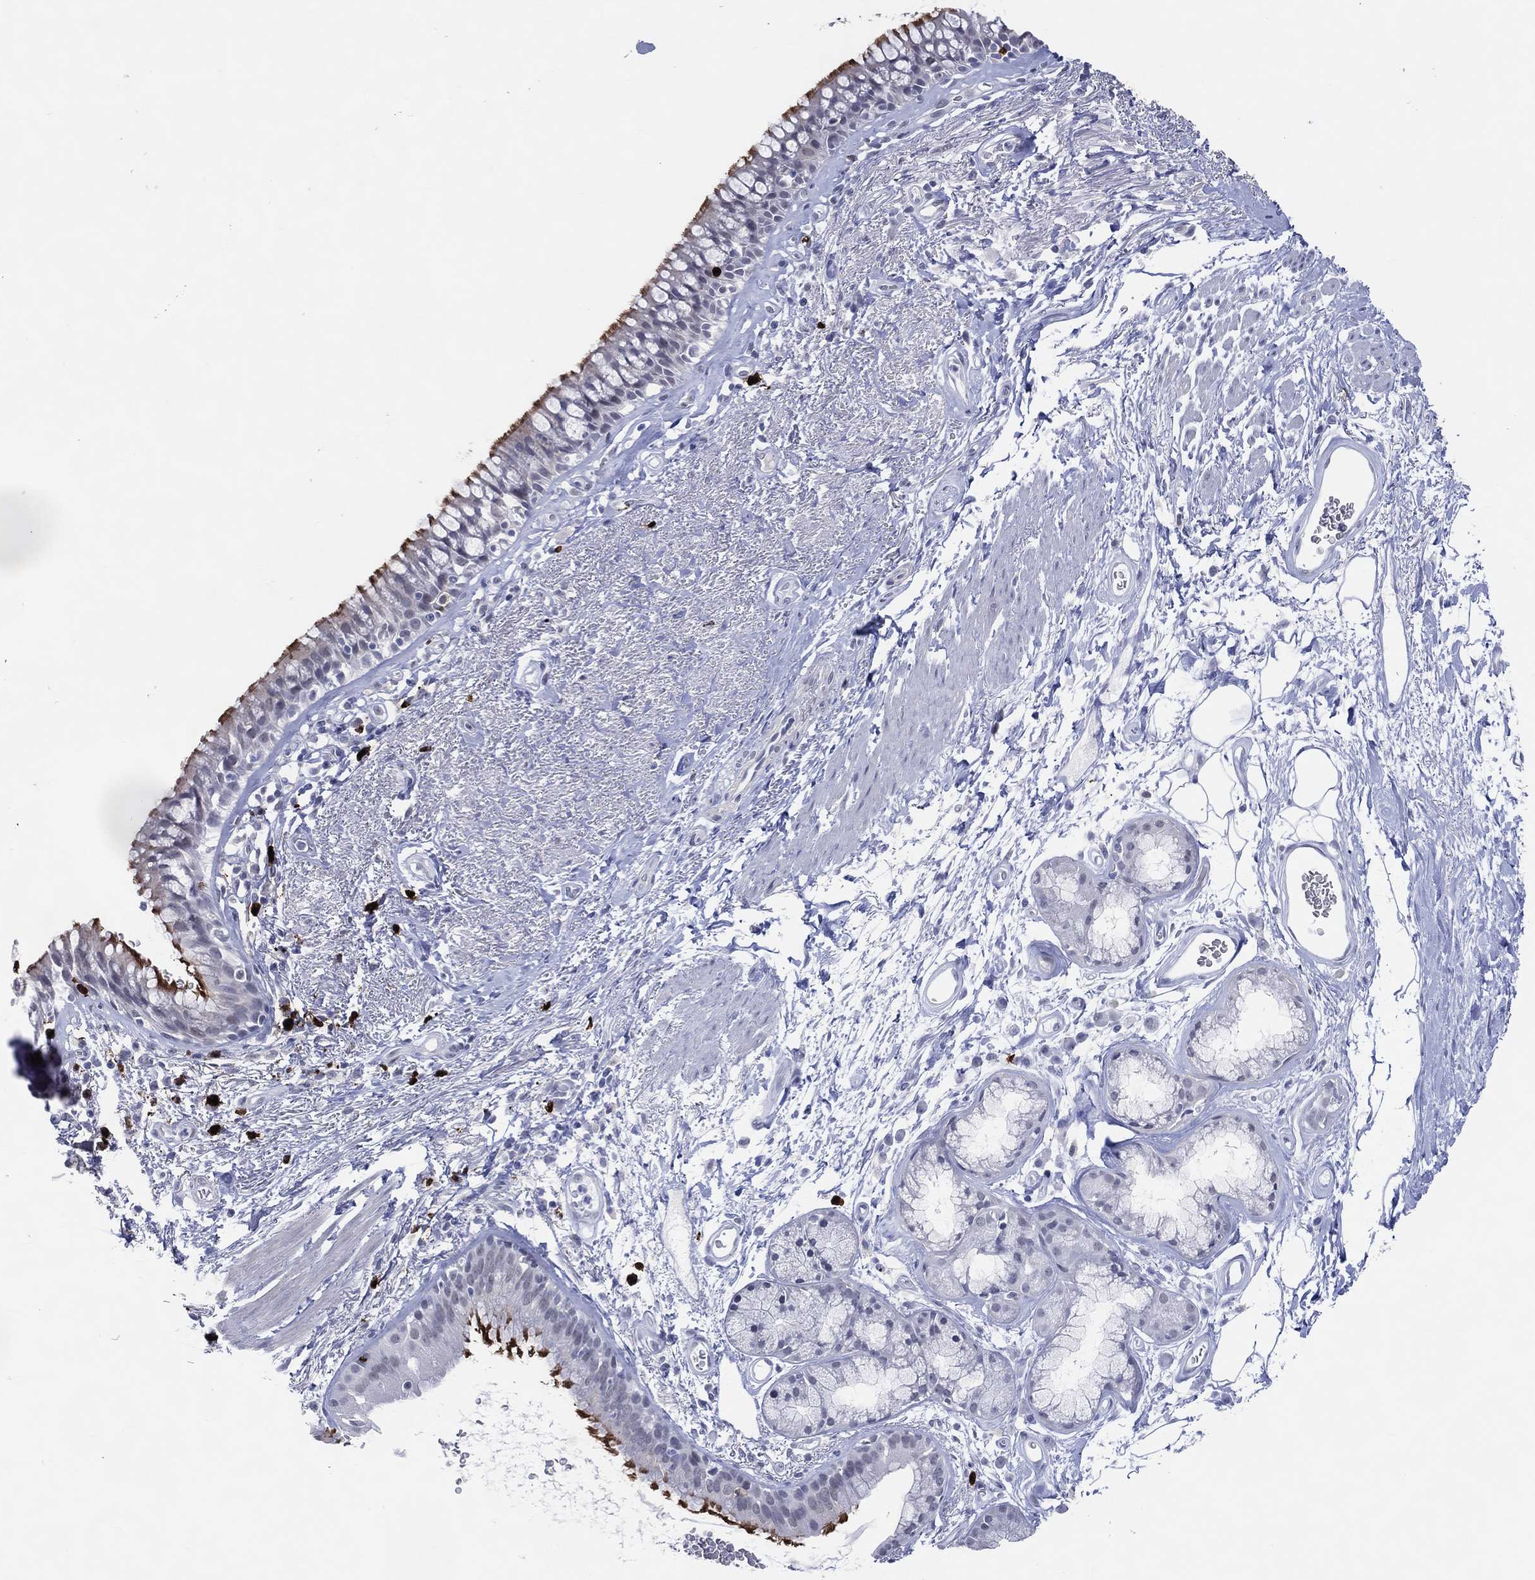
{"staining": {"intensity": "strong", "quantity": "25%-75%", "location": "cytoplasmic/membranous"}, "tissue": "bronchus", "cell_type": "Respiratory epithelial cells", "image_type": "normal", "snomed": [{"axis": "morphology", "description": "Normal tissue, NOS"}, {"axis": "topography", "description": "Bronchus"}], "caption": "IHC of unremarkable human bronchus displays high levels of strong cytoplasmic/membranous positivity in about 25%-75% of respiratory epithelial cells. The protein of interest is stained brown, and the nuclei are stained in blue (DAB (3,3'-diaminobenzidine) IHC with brightfield microscopy, high magnification).", "gene": "CFAP58", "patient": {"sex": "male", "age": 82}}